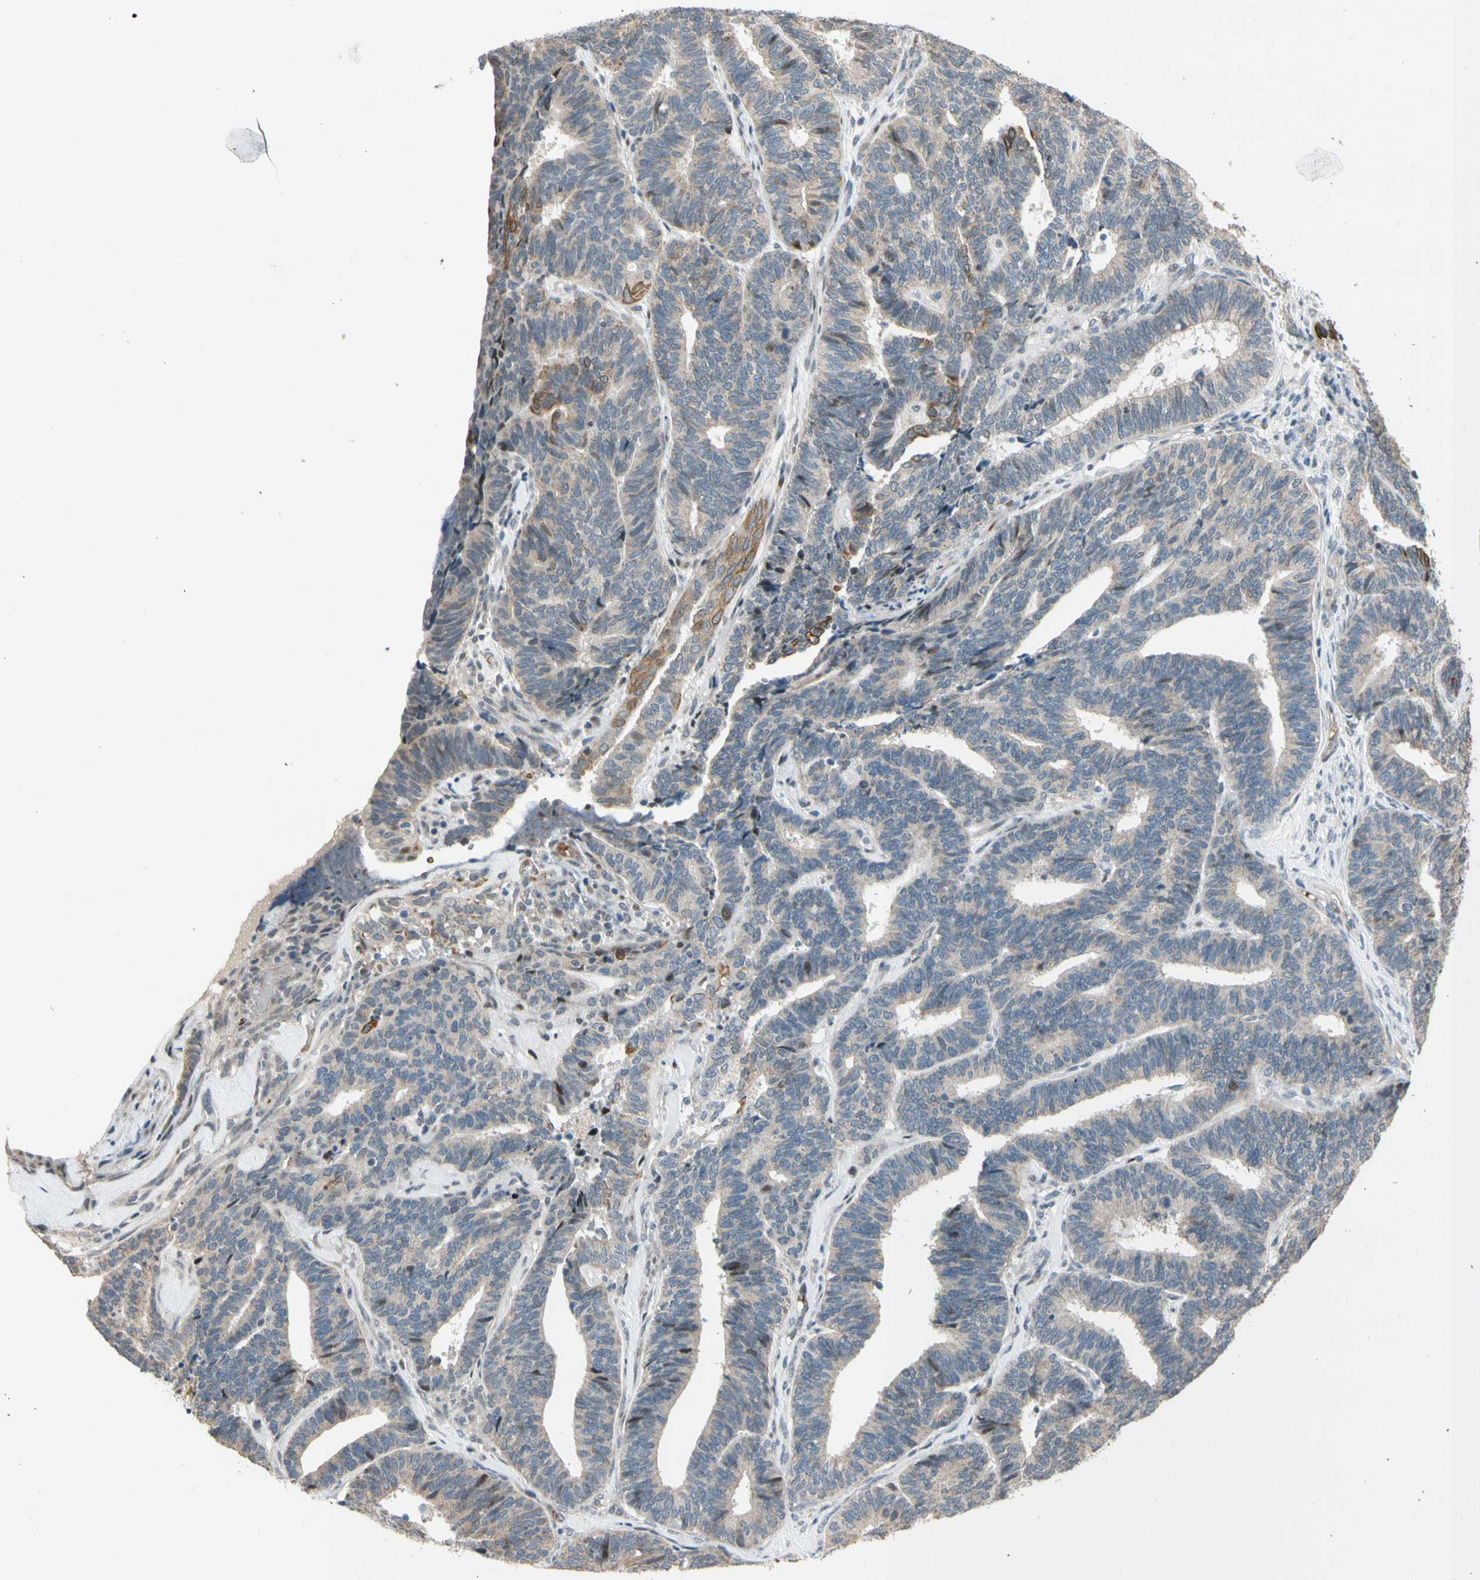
{"staining": {"intensity": "moderate", "quantity": "<25%", "location": "cytoplasmic/membranous"}, "tissue": "endometrial cancer", "cell_type": "Tumor cells", "image_type": "cancer", "snomed": [{"axis": "morphology", "description": "Adenocarcinoma, NOS"}, {"axis": "topography", "description": "Endometrium"}], "caption": "DAB (3,3'-diaminobenzidine) immunohistochemical staining of human endometrial adenocarcinoma reveals moderate cytoplasmic/membranous protein staining in approximately <25% of tumor cells. The staining is performed using DAB (3,3'-diaminobenzidine) brown chromogen to label protein expression. The nuclei are counter-stained blue using hematoxylin.", "gene": "ZNF184", "patient": {"sex": "female", "age": 70}}